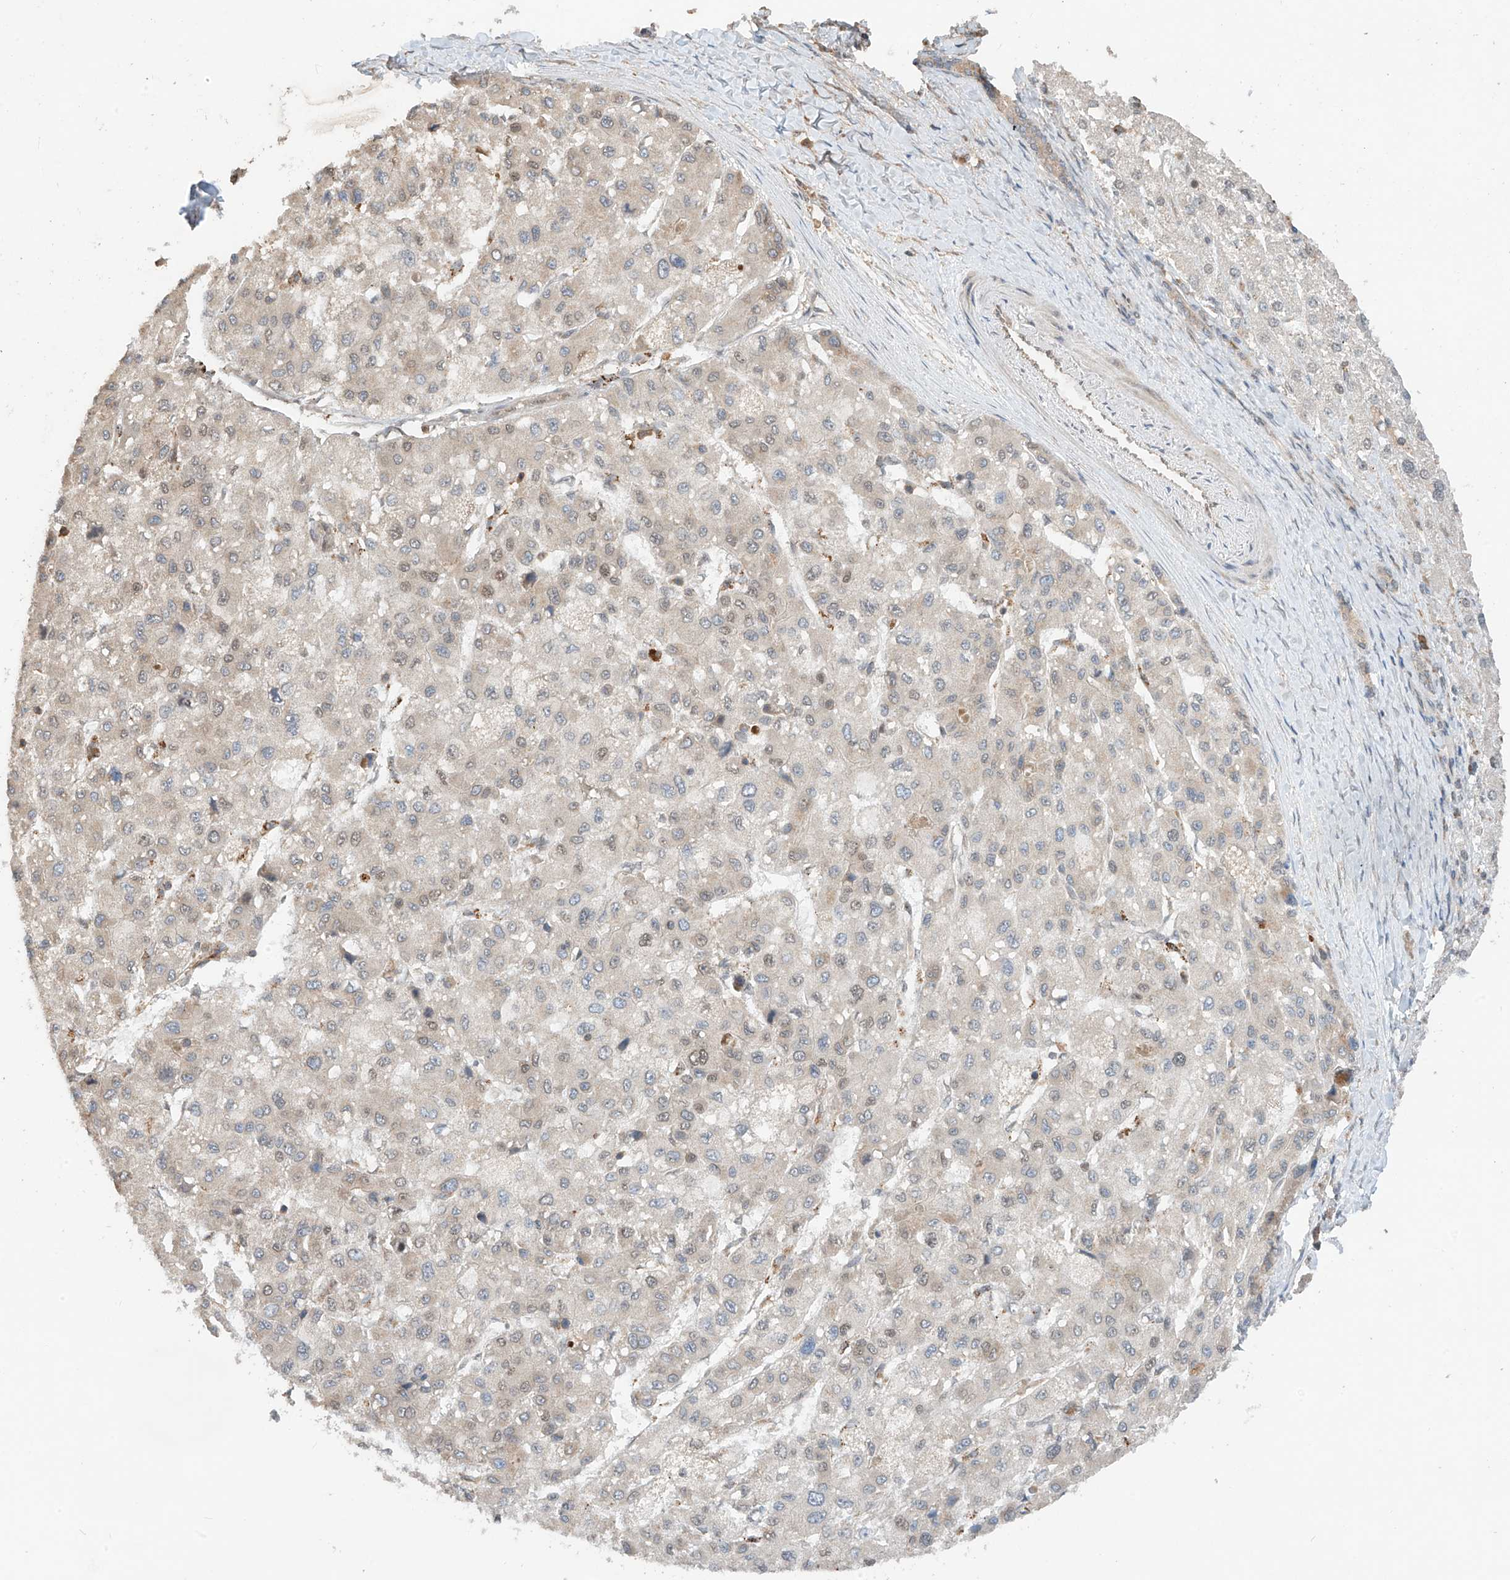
{"staining": {"intensity": "weak", "quantity": "<25%", "location": "cytoplasmic/membranous,nuclear"}, "tissue": "liver cancer", "cell_type": "Tumor cells", "image_type": "cancer", "snomed": [{"axis": "morphology", "description": "Carcinoma, Hepatocellular, NOS"}, {"axis": "topography", "description": "Liver"}], "caption": "The micrograph displays no staining of tumor cells in liver cancer.", "gene": "AHCTF1", "patient": {"sex": "male", "age": 80}}